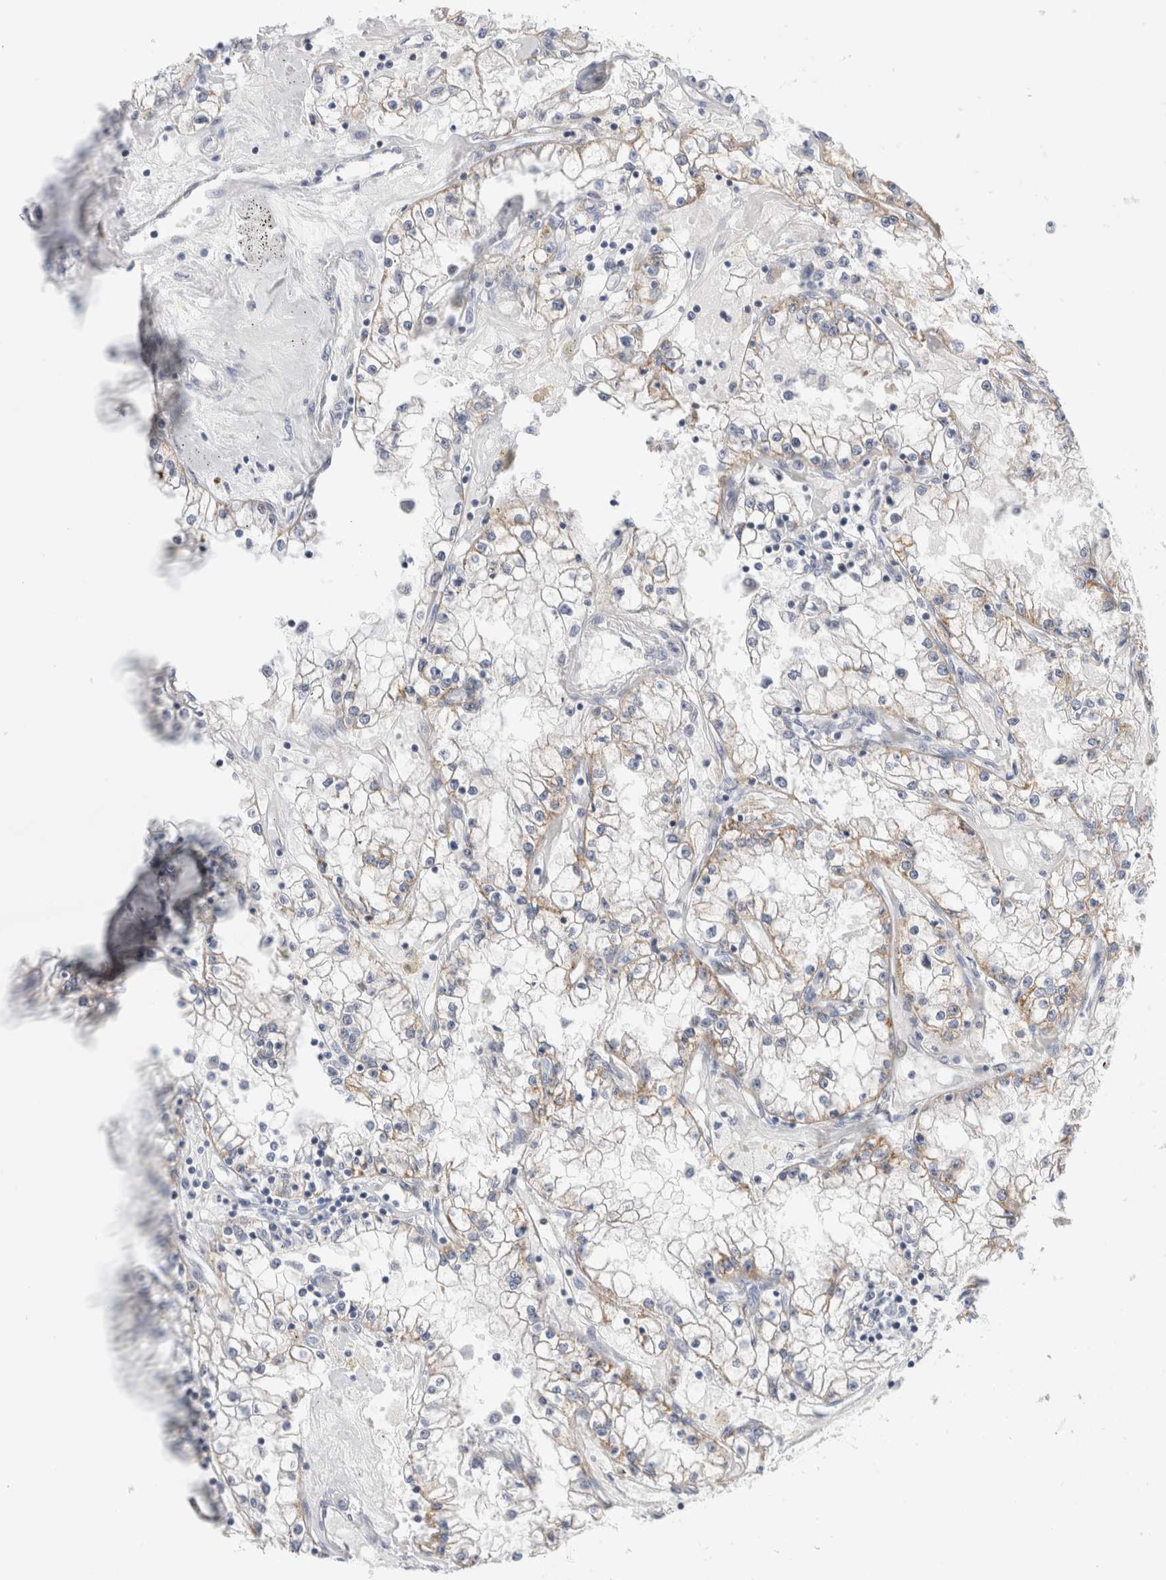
{"staining": {"intensity": "weak", "quantity": "25%-75%", "location": "cytoplasmic/membranous"}, "tissue": "renal cancer", "cell_type": "Tumor cells", "image_type": "cancer", "snomed": [{"axis": "morphology", "description": "Adenocarcinoma, NOS"}, {"axis": "topography", "description": "Kidney"}], "caption": "Renal cancer (adenocarcinoma) stained with a brown dye demonstrates weak cytoplasmic/membranous positive expression in approximately 25%-75% of tumor cells.", "gene": "ECHDC2", "patient": {"sex": "male", "age": 56}}